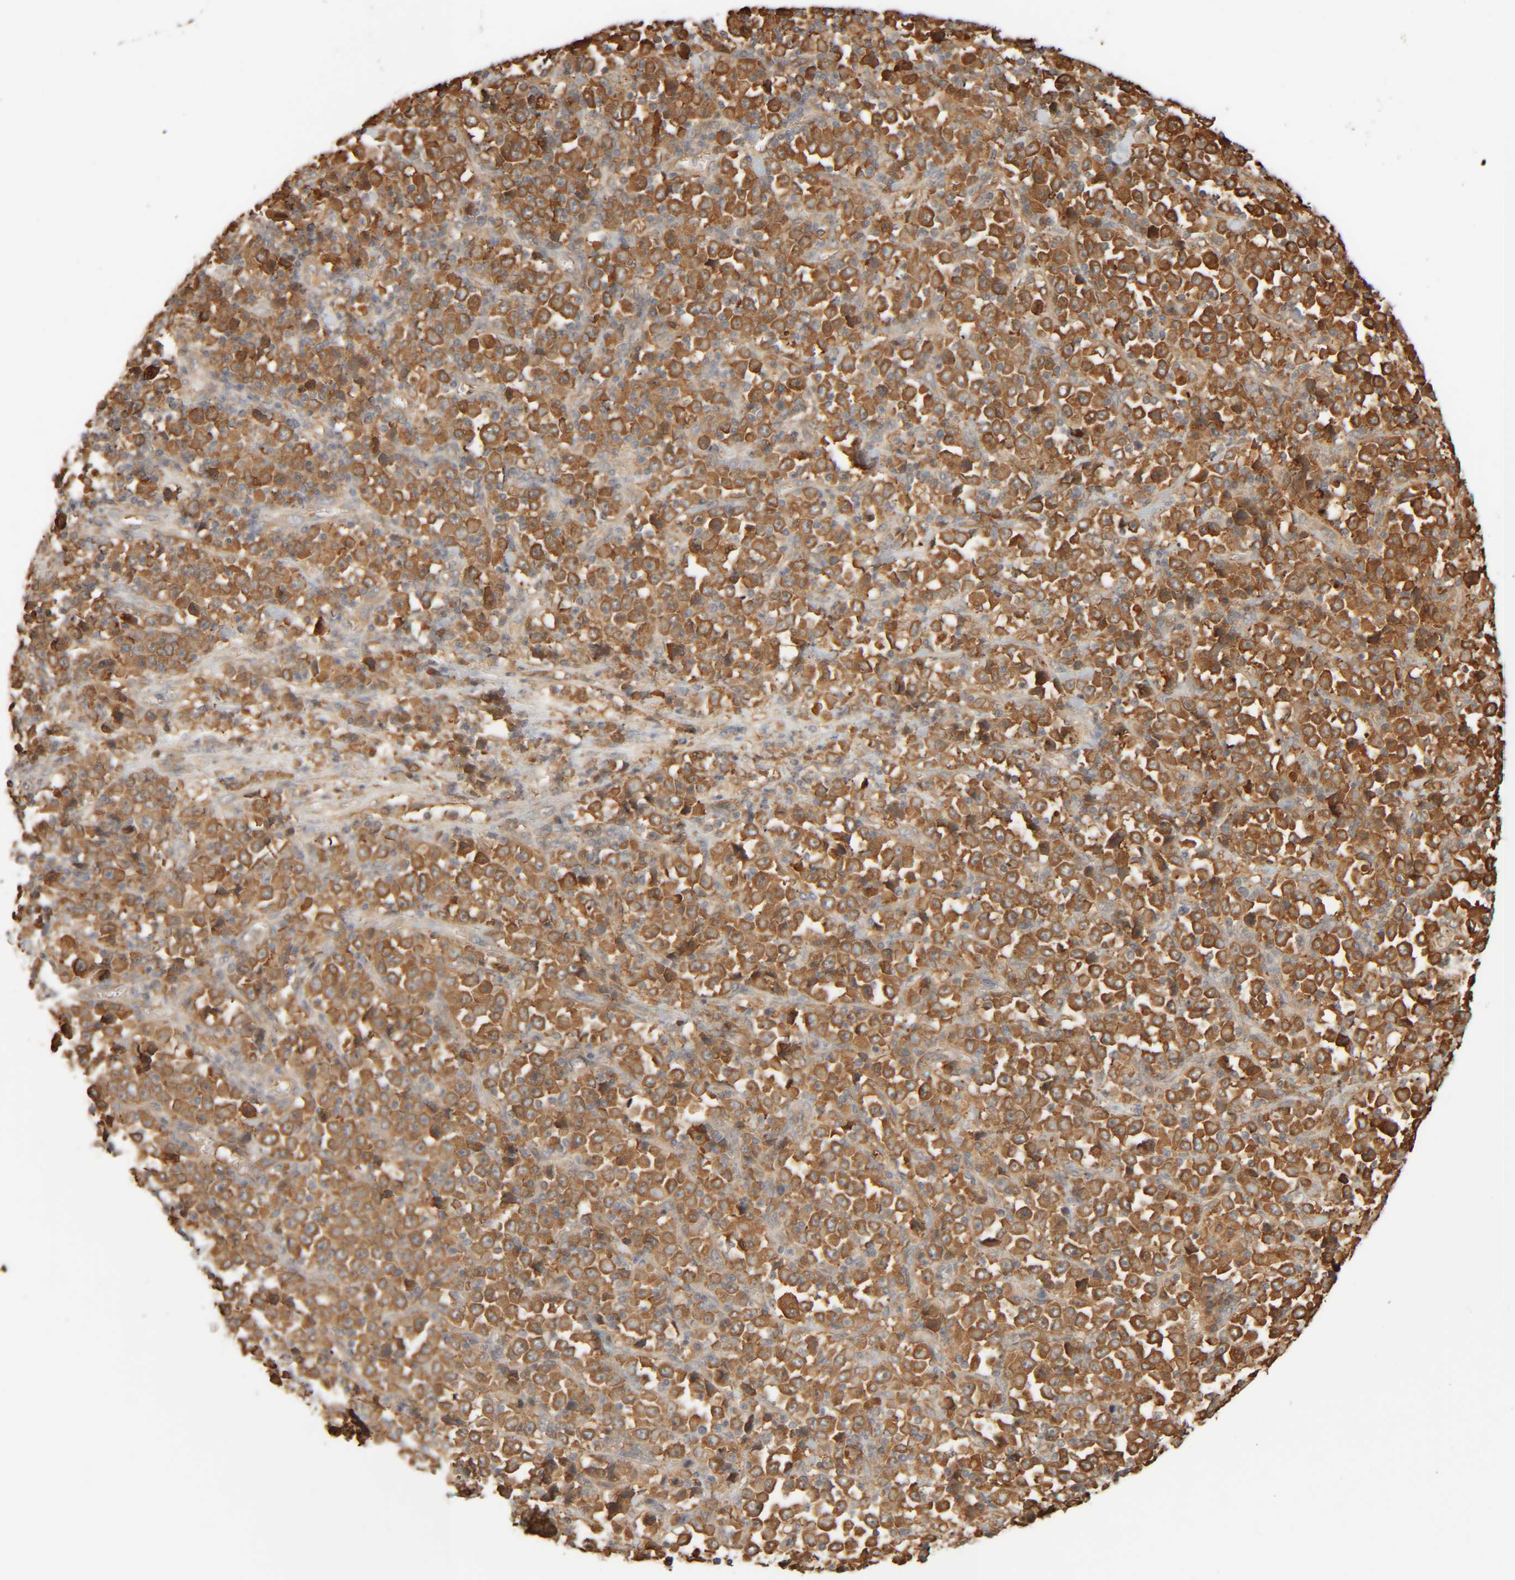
{"staining": {"intensity": "moderate", "quantity": ">75%", "location": "cytoplasmic/membranous"}, "tissue": "stomach cancer", "cell_type": "Tumor cells", "image_type": "cancer", "snomed": [{"axis": "morphology", "description": "Normal tissue, NOS"}, {"axis": "morphology", "description": "Adenocarcinoma, NOS"}, {"axis": "topography", "description": "Stomach, upper"}, {"axis": "topography", "description": "Stomach"}], "caption": "Human stomach adenocarcinoma stained with a protein marker displays moderate staining in tumor cells.", "gene": "TMEM192", "patient": {"sex": "male", "age": 59}}